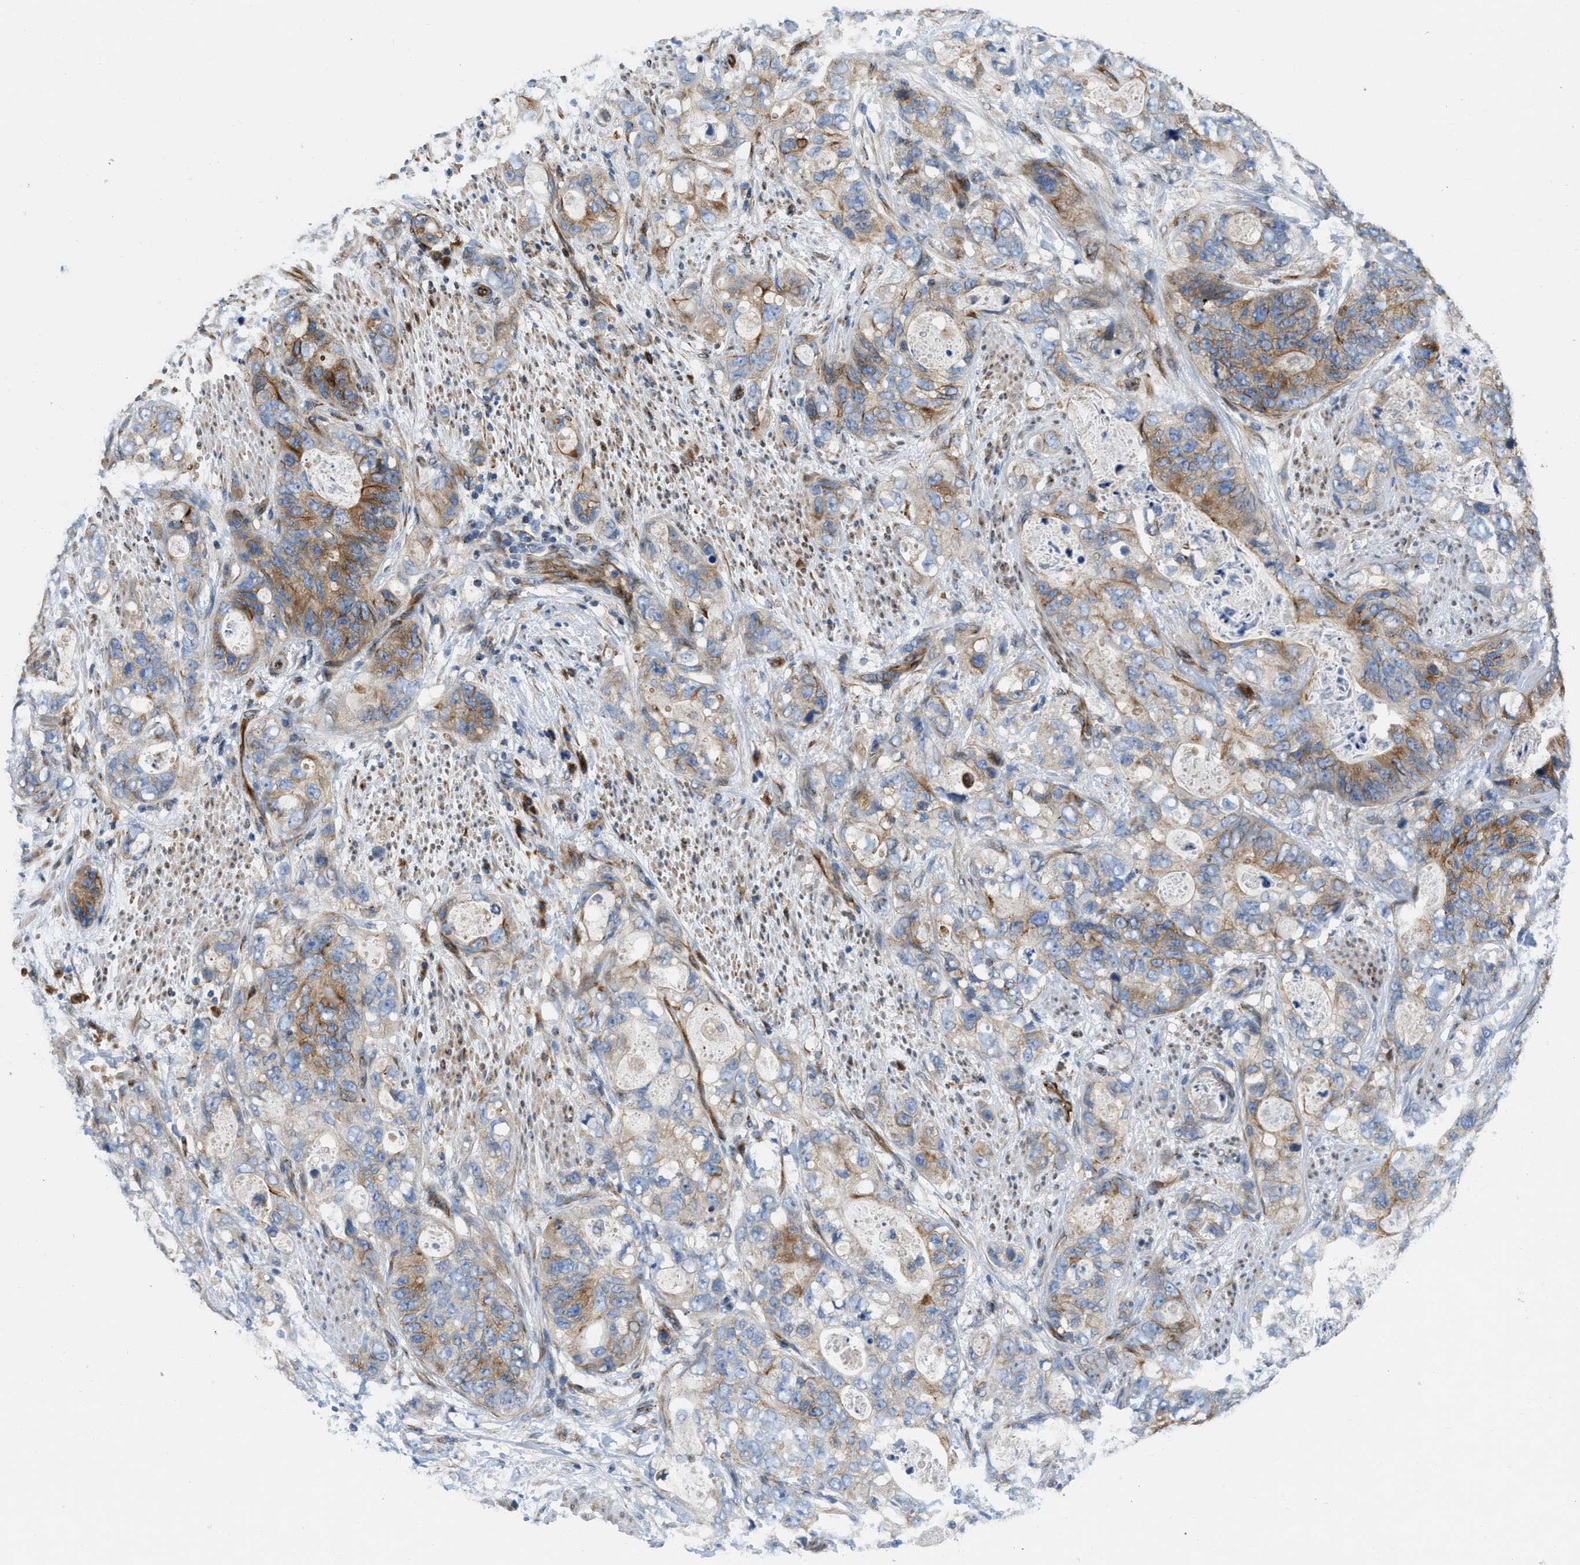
{"staining": {"intensity": "moderate", "quantity": "25%-75%", "location": "cytoplasmic/membranous"}, "tissue": "stomach cancer", "cell_type": "Tumor cells", "image_type": "cancer", "snomed": [{"axis": "morphology", "description": "Adenocarcinoma, NOS"}, {"axis": "topography", "description": "Stomach"}], "caption": "This photomicrograph displays IHC staining of human stomach adenocarcinoma, with medium moderate cytoplasmic/membranous positivity in about 25%-75% of tumor cells.", "gene": "TMEM248", "patient": {"sex": "female", "age": 89}}